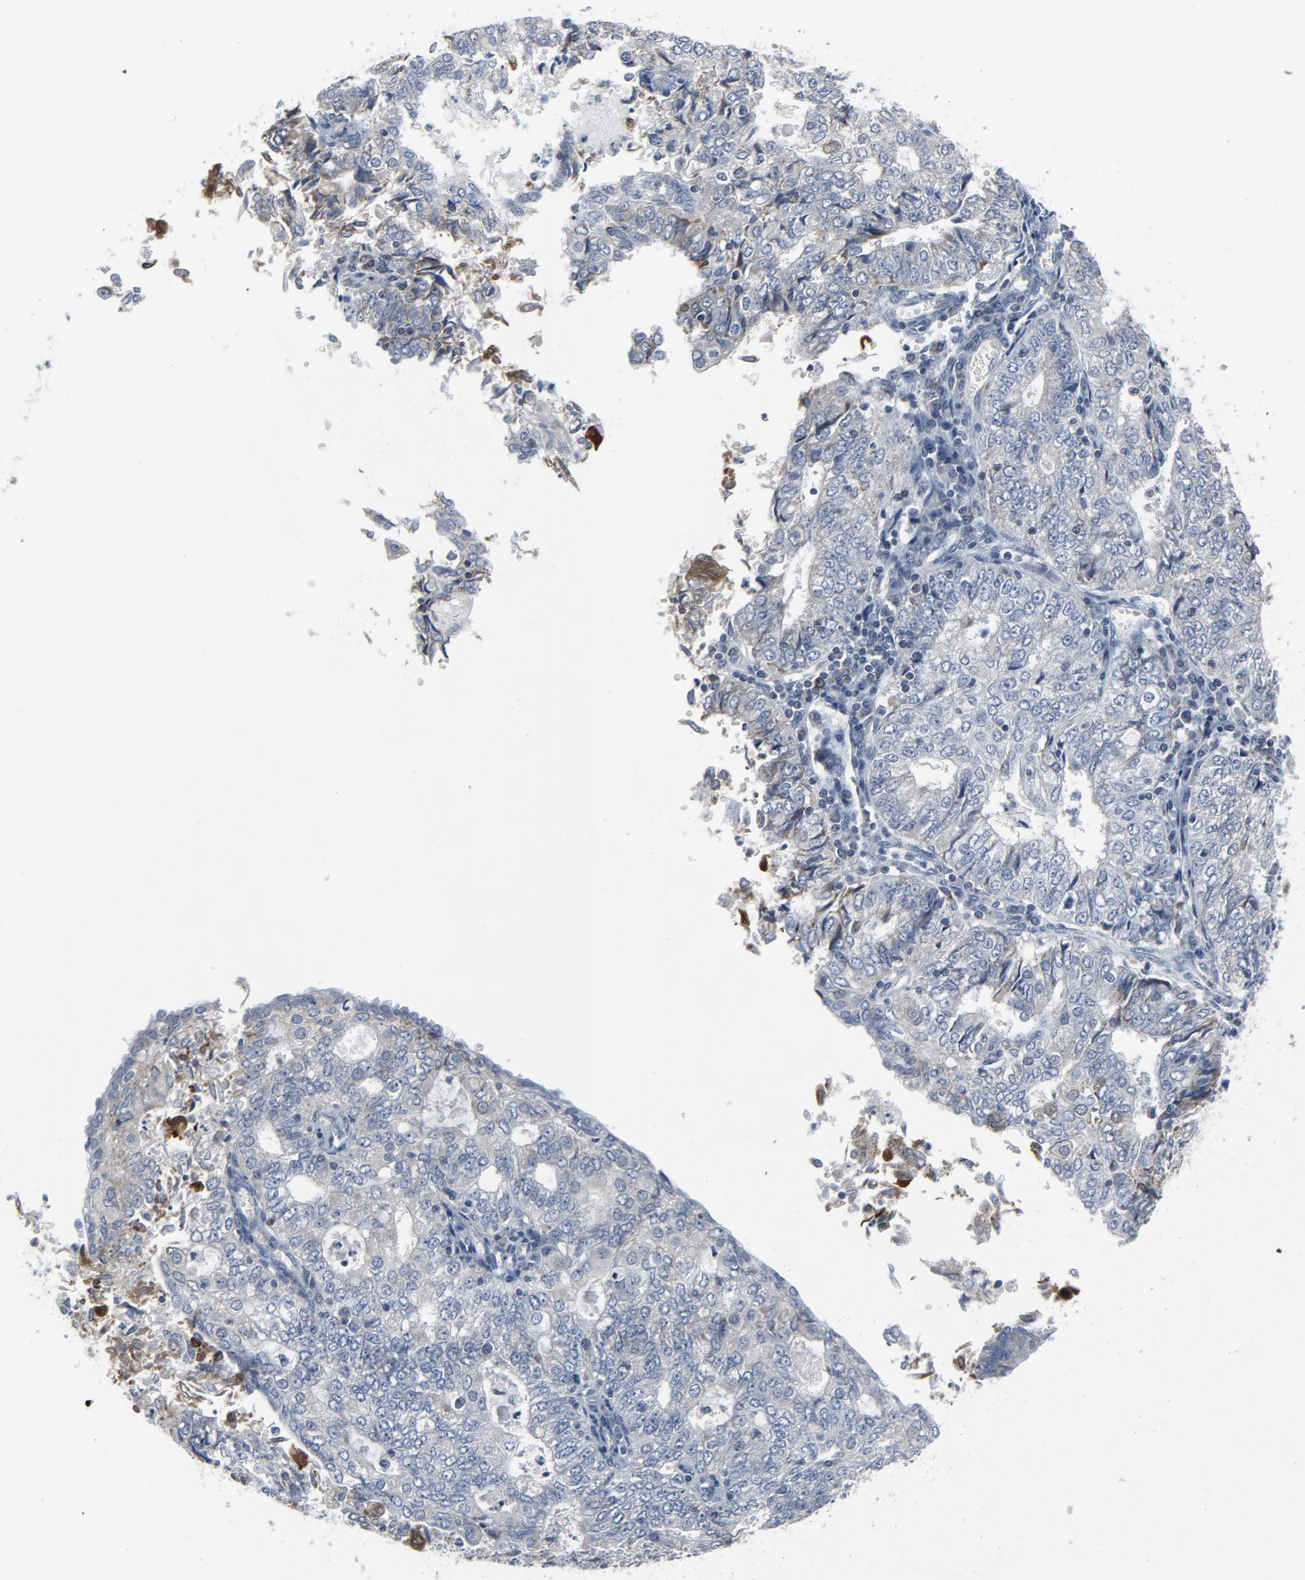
{"staining": {"intensity": "negative", "quantity": "none", "location": "none"}, "tissue": "endometrial cancer", "cell_type": "Tumor cells", "image_type": "cancer", "snomed": [{"axis": "morphology", "description": "Adenocarcinoma, NOS"}, {"axis": "topography", "description": "Endometrium"}], "caption": "Immunohistochemistry photomicrograph of neoplastic tissue: human adenocarcinoma (endometrial) stained with DAB demonstrates no significant protein positivity in tumor cells.", "gene": "GPX2", "patient": {"sex": "female", "age": 69}}